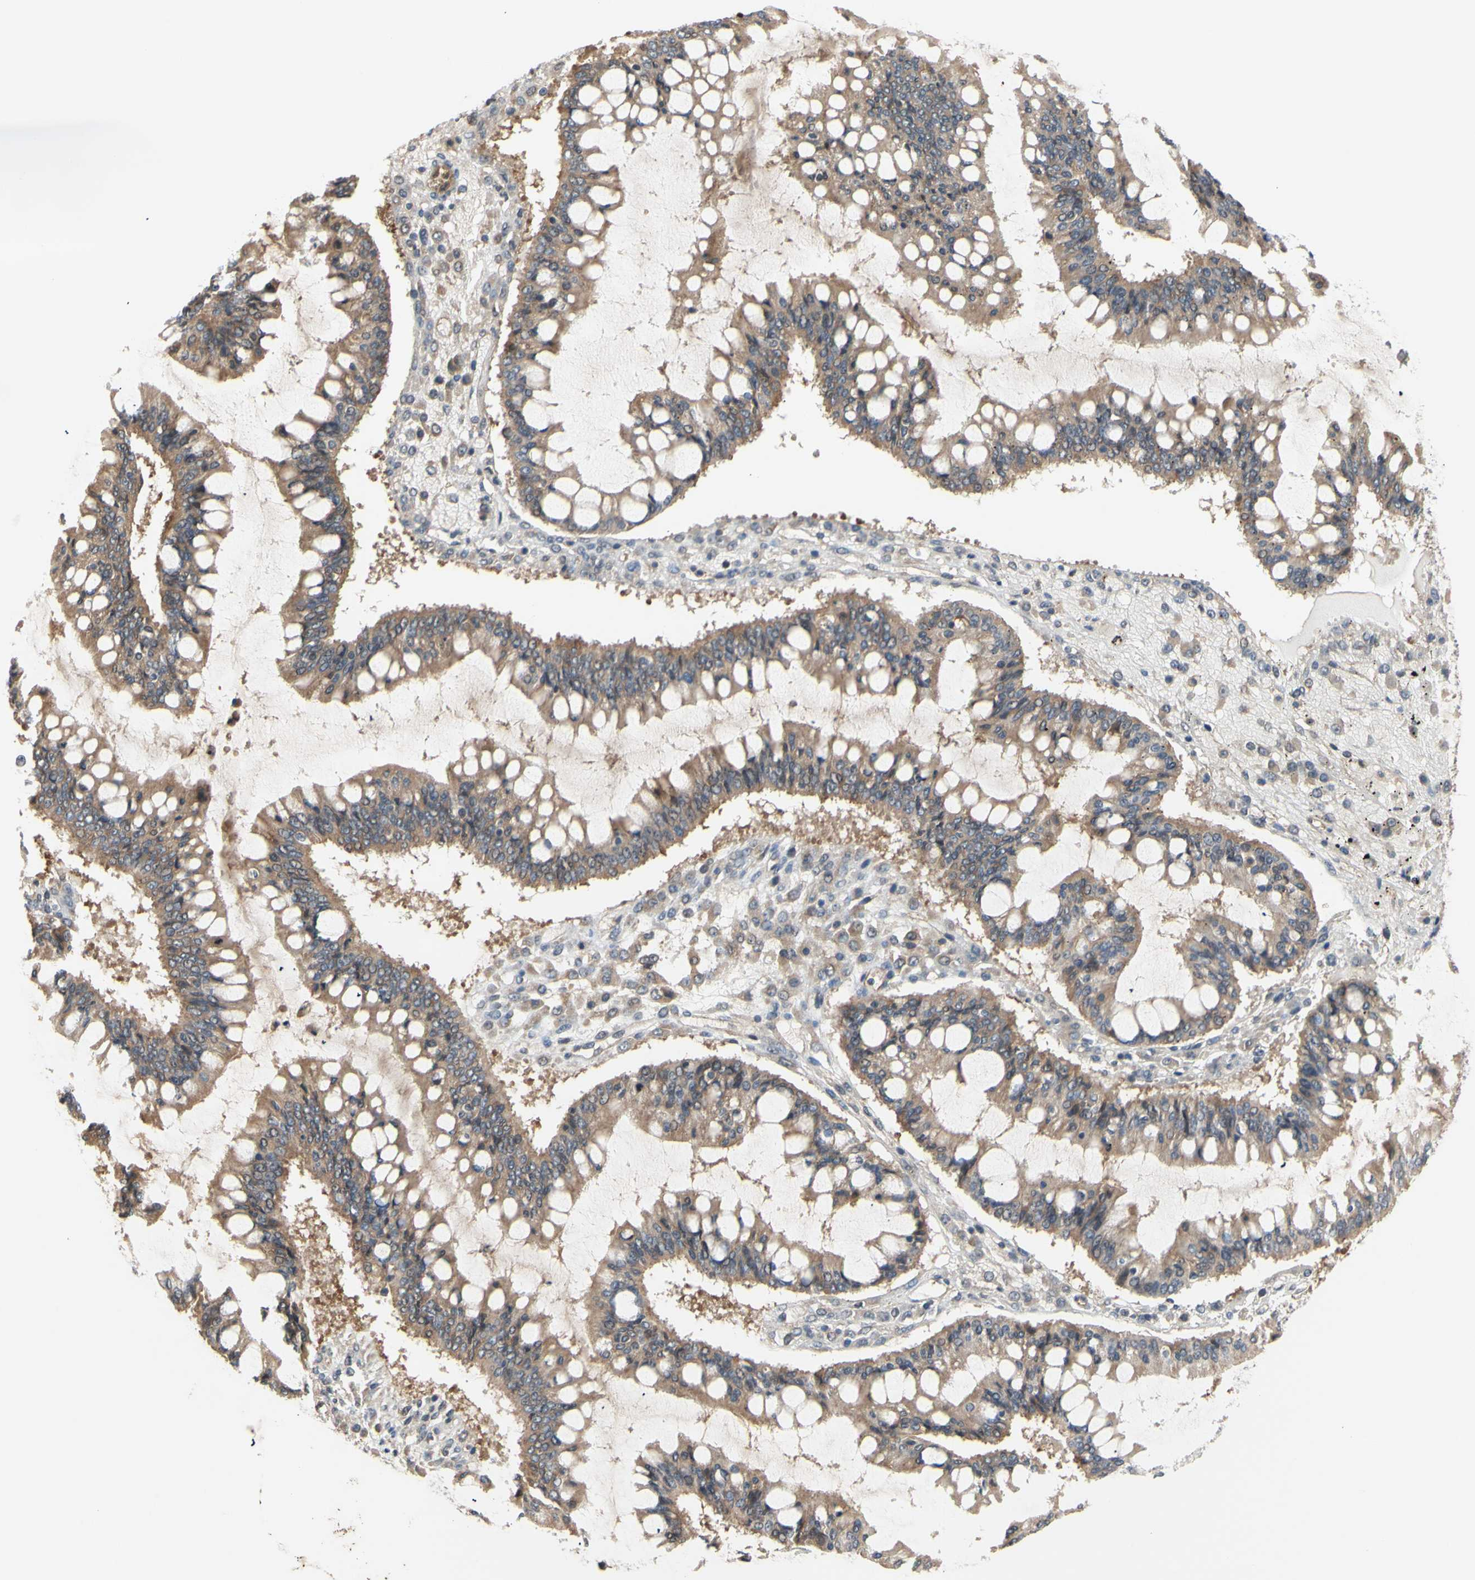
{"staining": {"intensity": "moderate", "quantity": ">75%", "location": "cytoplasmic/membranous"}, "tissue": "ovarian cancer", "cell_type": "Tumor cells", "image_type": "cancer", "snomed": [{"axis": "morphology", "description": "Cystadenocarcinoma, mucinous, NOS"}, {"axis": "topography", "description": "Ovary"}], "caption": "The histopathology image exhibits staining of ovarian cancer (mucinous cystadenocarcinoma), revealing moderate cytoplasmic/membranous protein positivity (brown color) within tumor cells.", "gene": "DYNLRB1", "patient": {"sex": "female", "age": 73}}